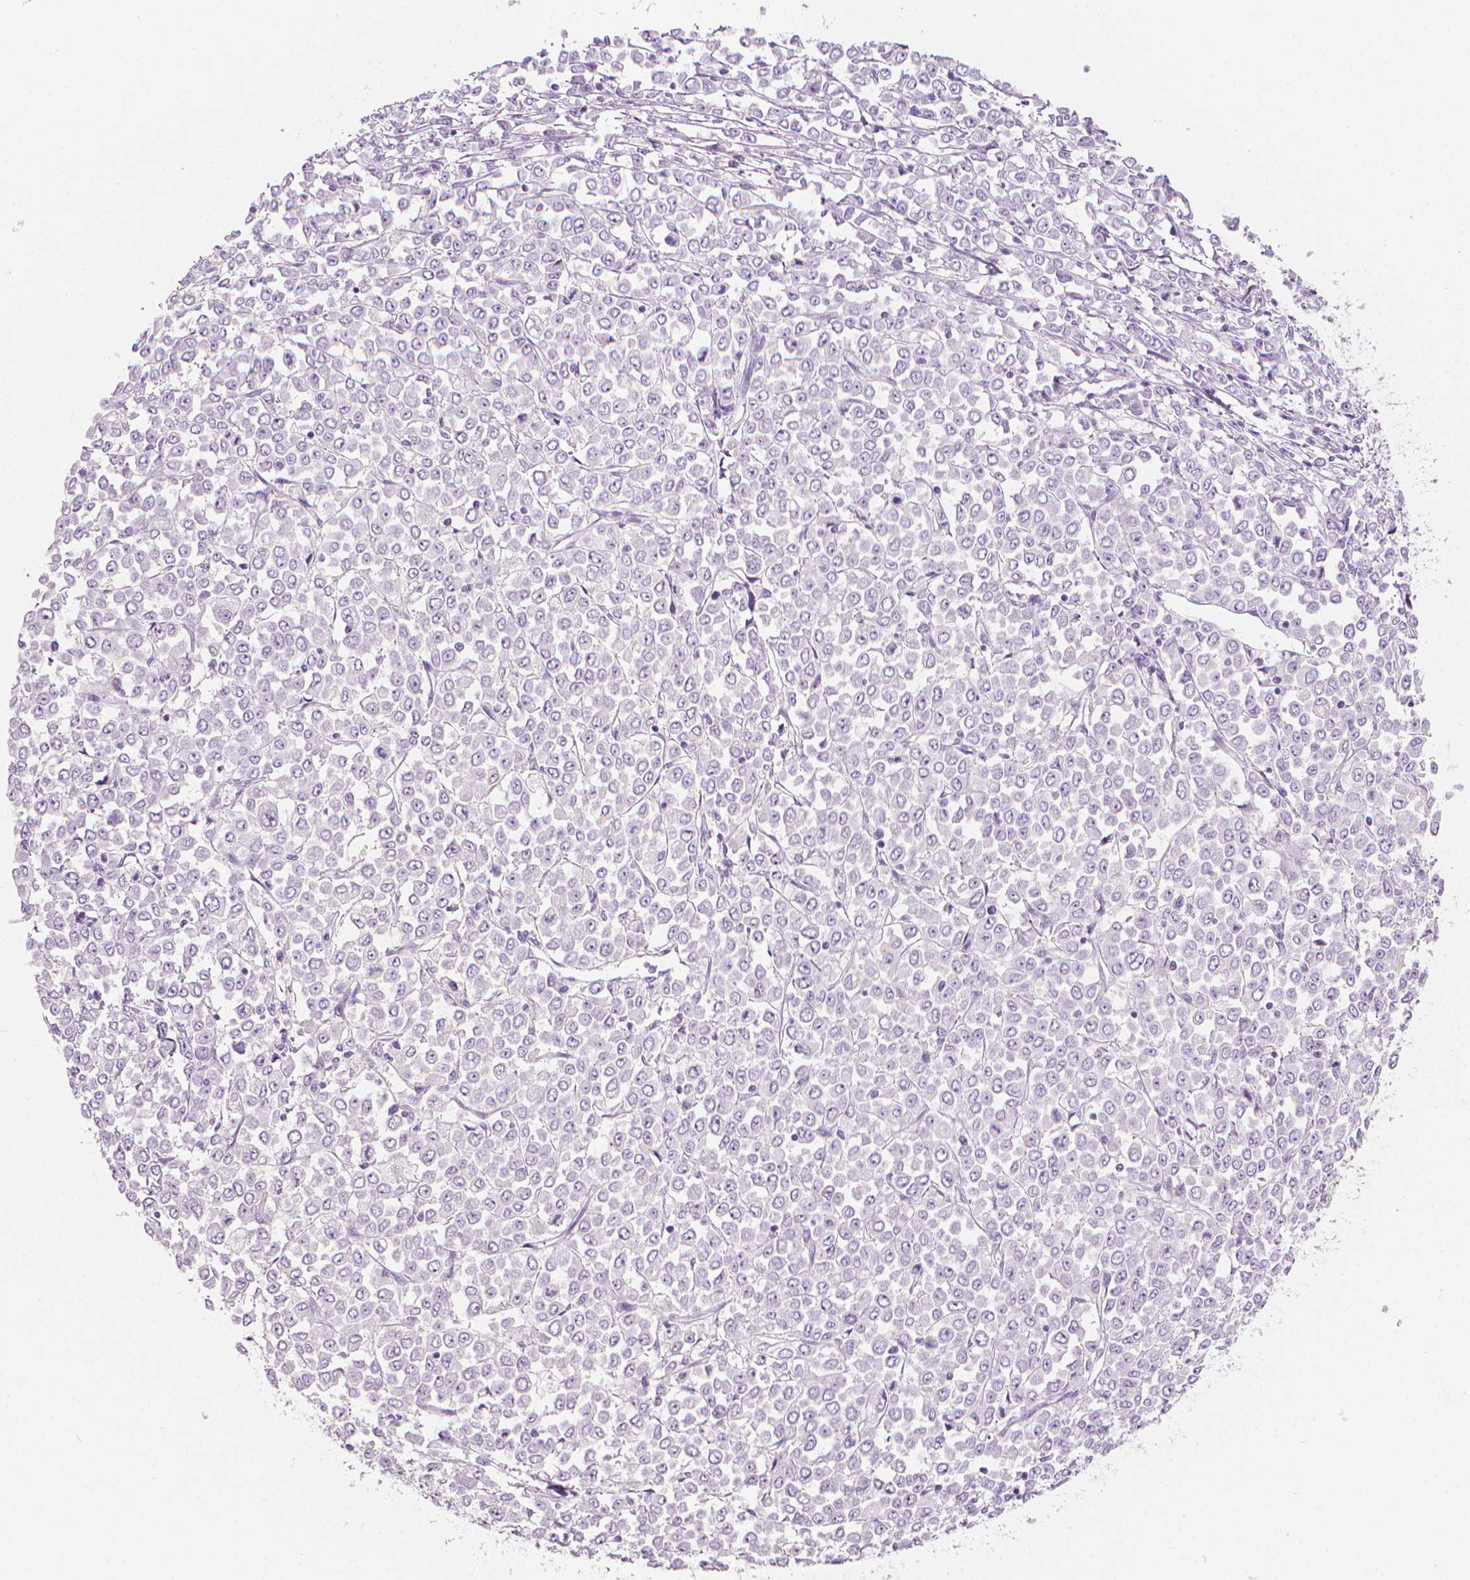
{"staining": {"intensity": "negative", "quantity": "none", "location": "none"}, "tissue": "stomach cancer", "cell_type": "Tumor cells", "image_type": "cancer", "snomed": [{"axis": "morphology", "description": "Adenocarcinoma, NOS"}, {"axis": "topography", "description": "Stomach, upper"}], "caption": "Tumor cells are negative for protein expression in human stomach cancer.", "gene": "SCG3", "patient": {"sex": "male", "age": 70}}